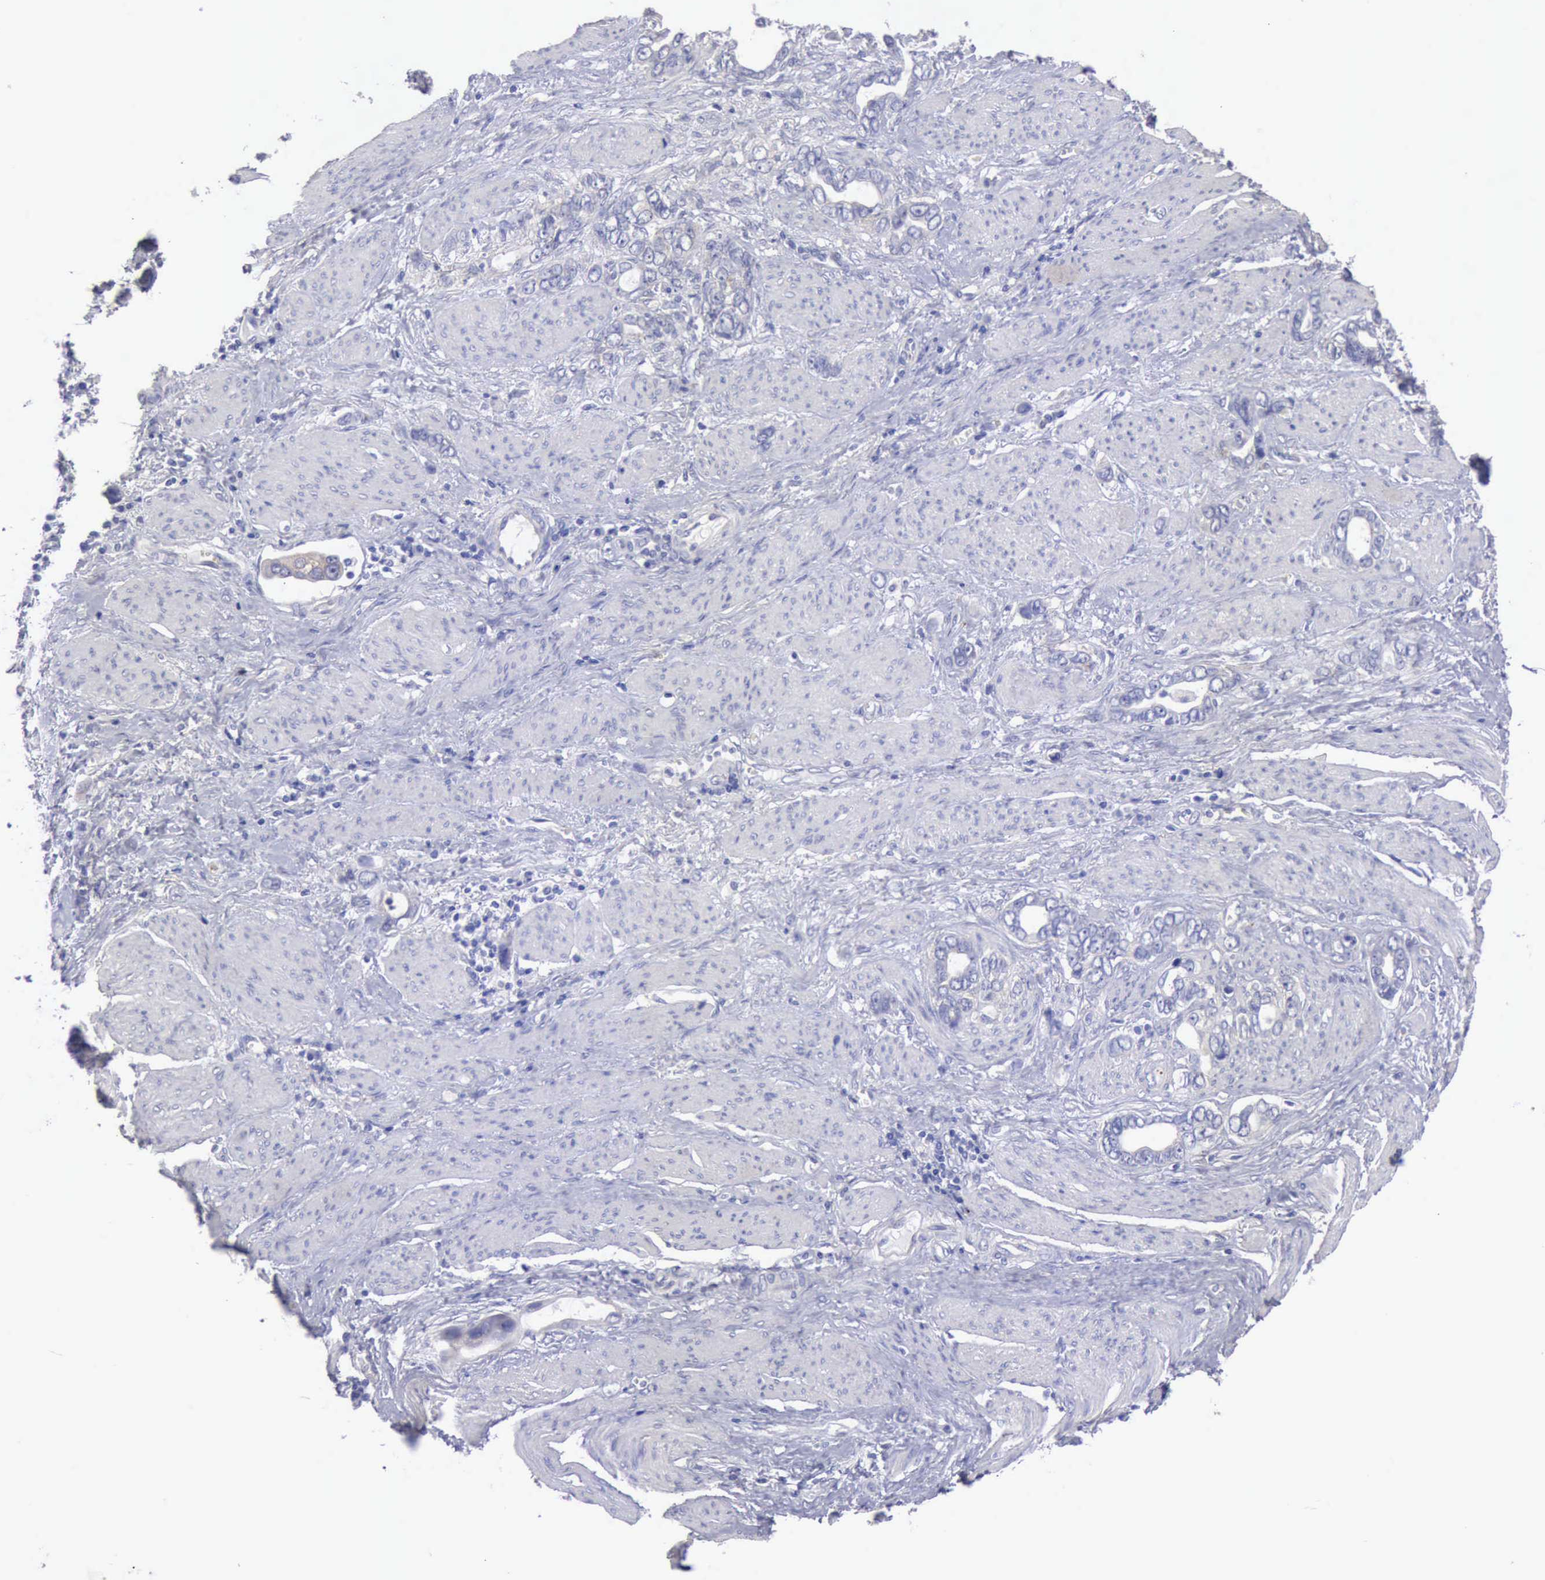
{"staining": {"intensity": "negative", "quantity": "none", "location": "none"}, "tissue": "stomach cancer", "cell_type": "Tumor cells", "image_type": "cancer", "snomed": [{"axis": "morphology", "description": "Adenocarcinoma, NOS"}, {"axis": "topography", "description": "Stomach"}], "caption": "Immunohistochemical staining of stomach cancer shows no significant staining in tumor cells. The staining was performed using DAB to visualize the protein expression in brown, while the nuclei were stained in blue with hematoxylin (Magnification: 20x).", "gene": "APP", "patient": {"sex": "male", "age": 78}}